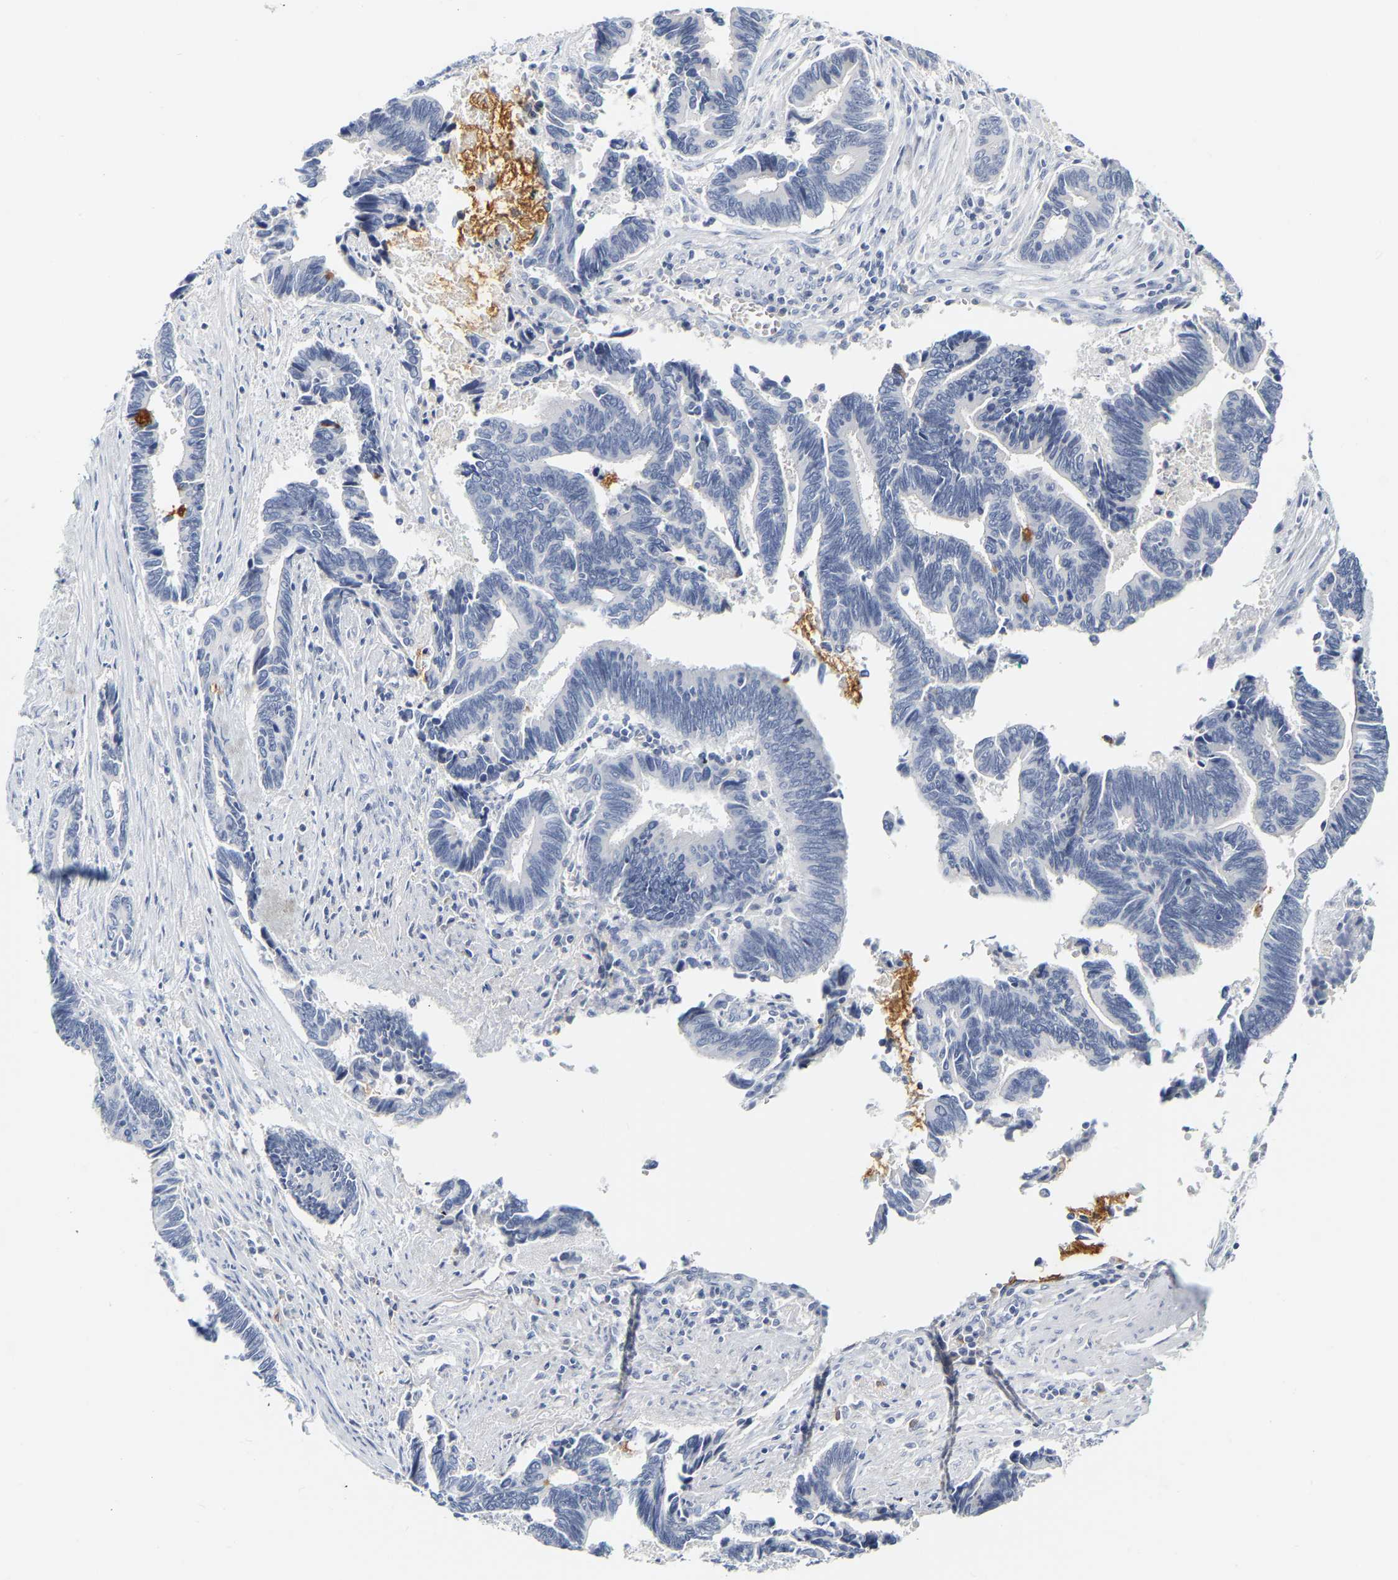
{"staining": {"intensity": "moderate", "quantity": "<25%", "location": "cytoplasmic/membranous"}, "tissue": "pancreatic cancer", "cell_type": "Tumor cells", "image_type": "cancer", "snomed": [{"axis": "morphology", "description": "Adenocarcinoma, NOS"}, {"axis": "topography", "description": "Pancreas"}], "caption": "Moderate cytoplasmic/membranous staining is present in about <25% of tumor cells in pancreatic adenocarcinoma.", "gene": "GNAS", "patient": {"sex": "female", "age": 70}}